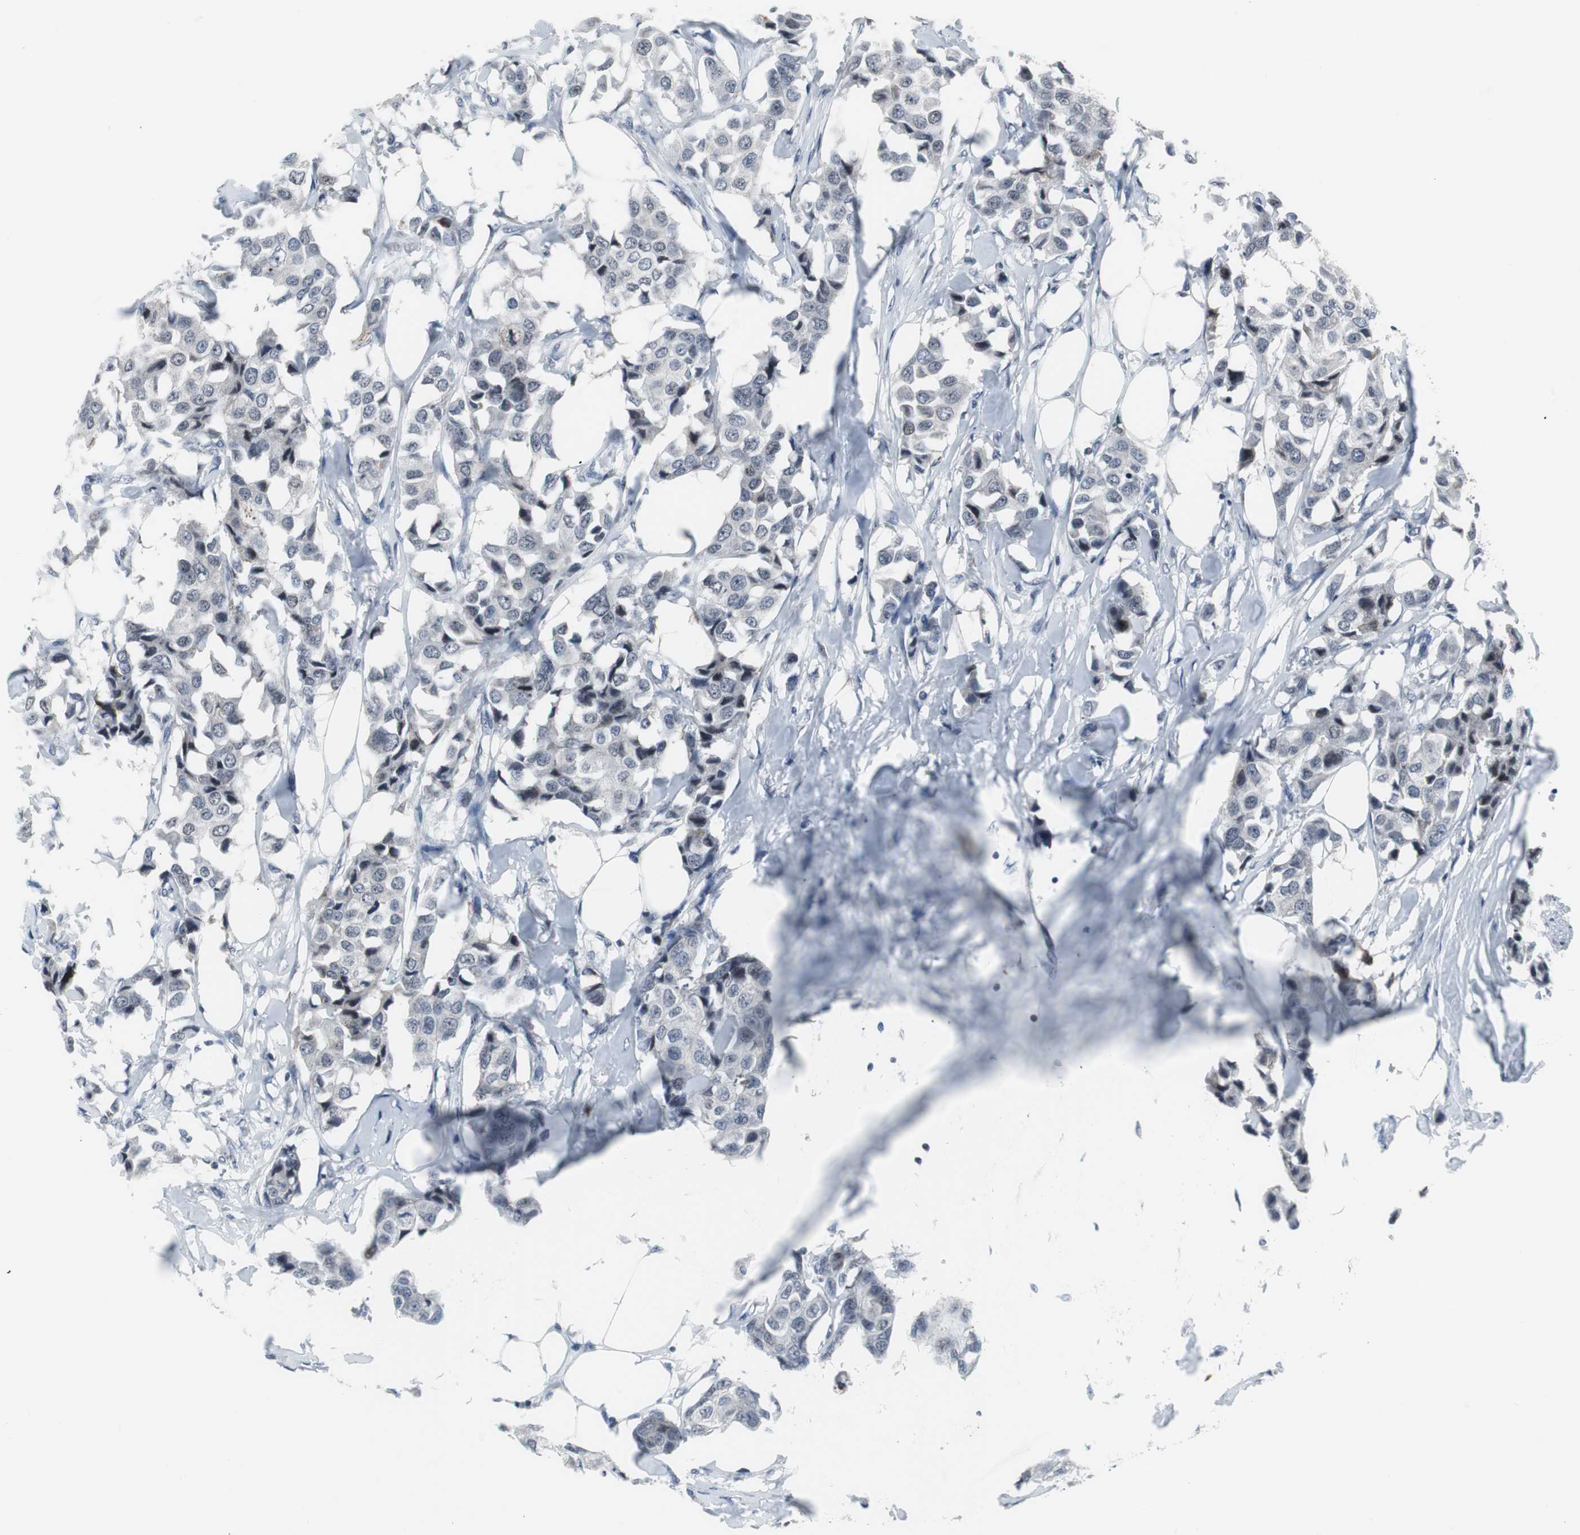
{"staining": {"intensity": "negative", "quantity": "none", "location": "none"}, "tissue": "breast cancer", "cell_type": "Tumor cells", "image_type": "cancer", "snomed": [{"axis": "morphology", "description": "Duct carcinoma"}, {"axis": "topography", "description": "Breast"}], "caption": "A high-resolution photomicrograph shows immunohistochemistry (IHC) staining of invasive ductal carcinoma (breast), which exhibits no significant staining in tumor cells.", "gene": "DOK1", "patient": {"sex": "female", "age": 80}}